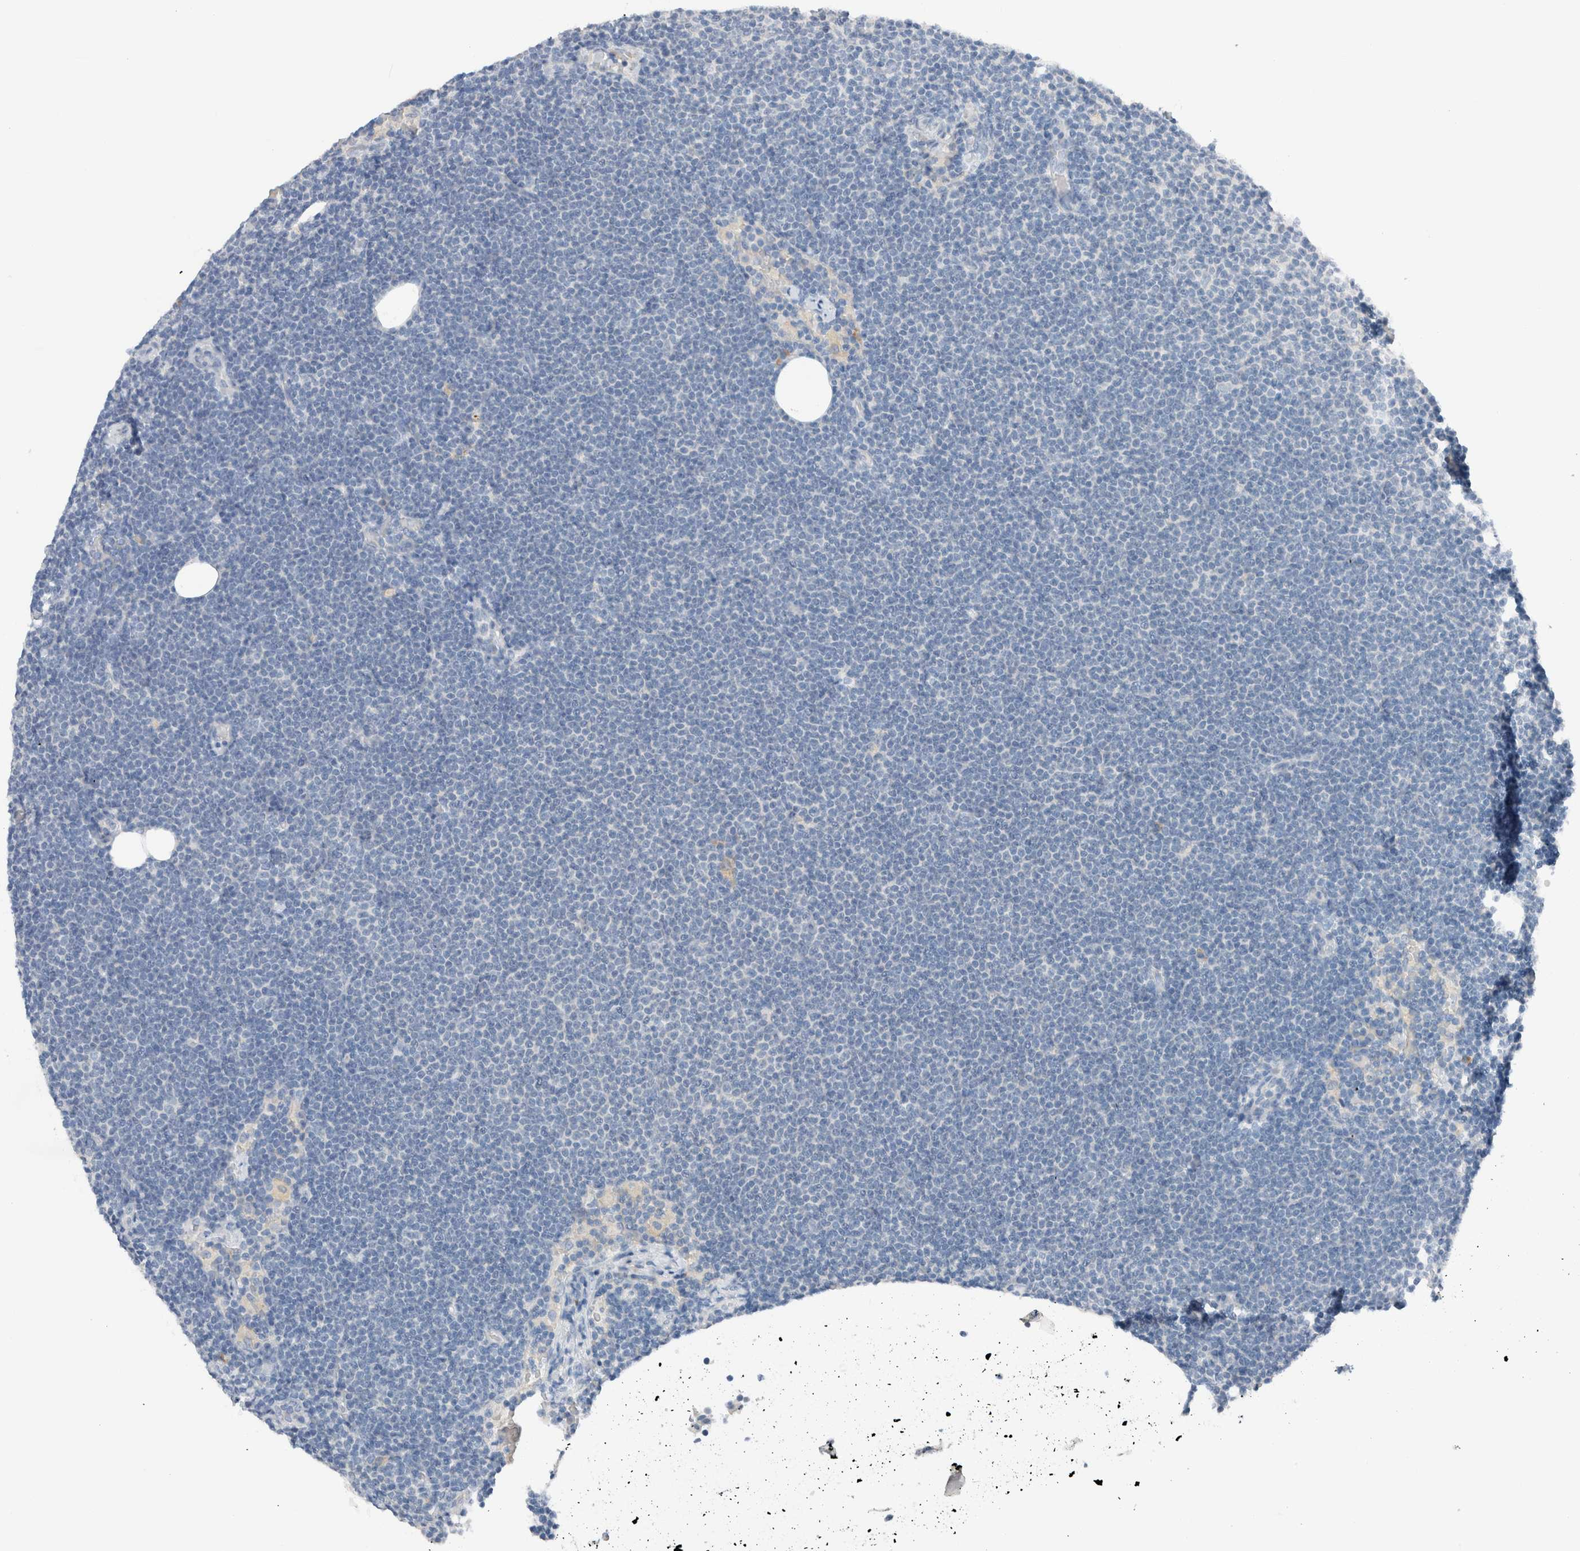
{"staining": {"intensity": "negative", "quantity": "none", "location": "none"}, "tissue": "lymphoma", "cell_type": "Tumor cells", "image_type": "cancer", "snomed": [{"axis": "morphology", "description": "Malignant lymphoma, non-Hodgkin's type, Low grade"}, {"axis": "topography", "description": "Lymph node"}], "caption": "Tumor cells show no significant staining in lymphoma.", "gene": "DUOX1", "patient": {"sex": "female", "age": 53}}